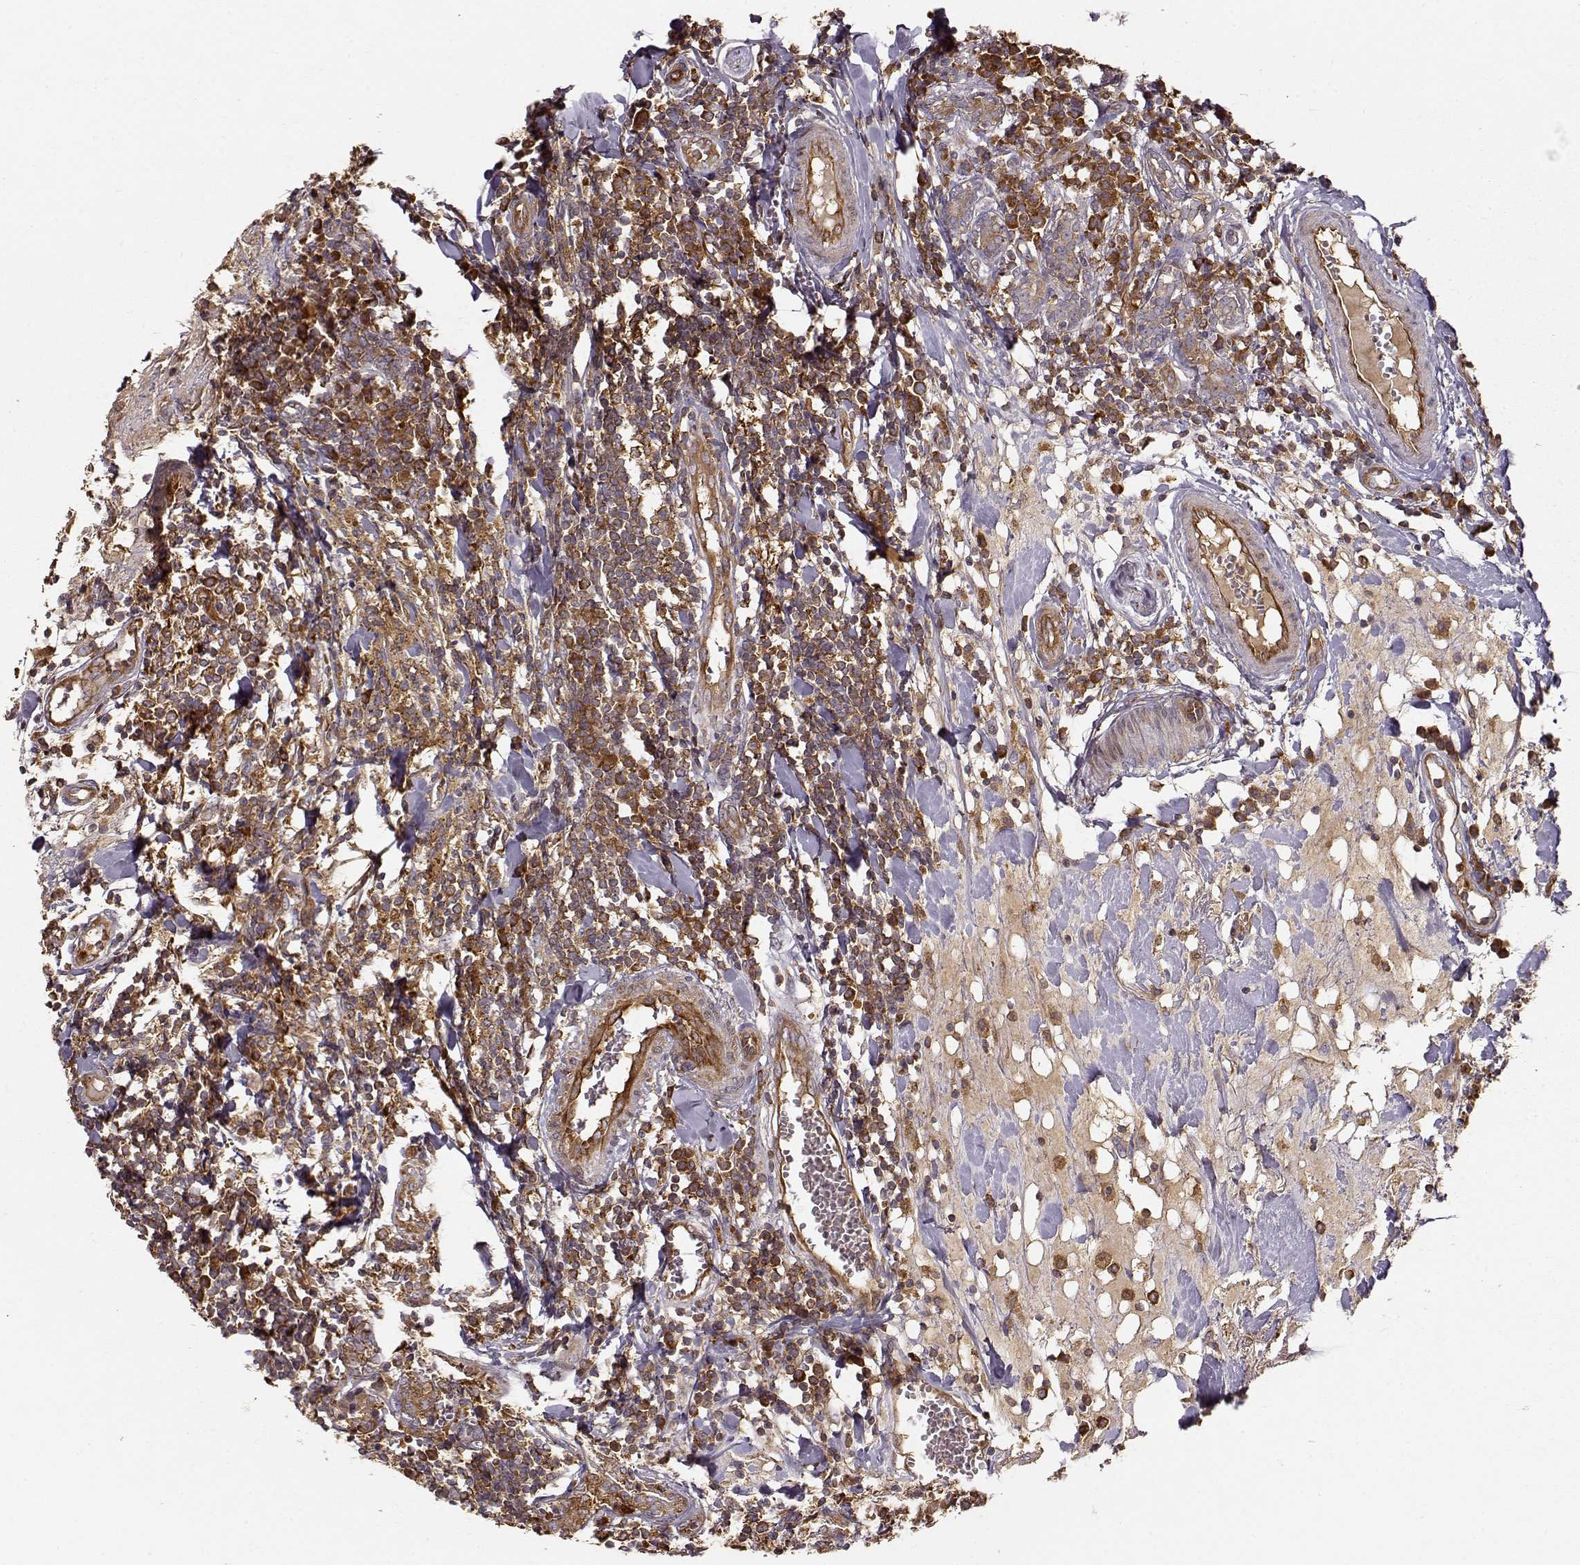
{"staining": {"intensity": "strong", "quantity": ">75%", "location": "cytoplasmic/membranous"}, "tissue": "breast cancer", "cell_type": "Tumor cells", "image_type": "cancer", "snomed": [{"axis": "morphology", "description": "Duct carcinoma"}, {"axis": "topography", "description": "Breast"}], "caption": "A photomicrograph of human breast cancer stained for a protein demonstrates strong cytoplasmic/membranous brown staining in tumor cells. Nuclei are stained in blue.", "gene": "ARHGEF2", "patient": {"sex": "female", "age": 30}}